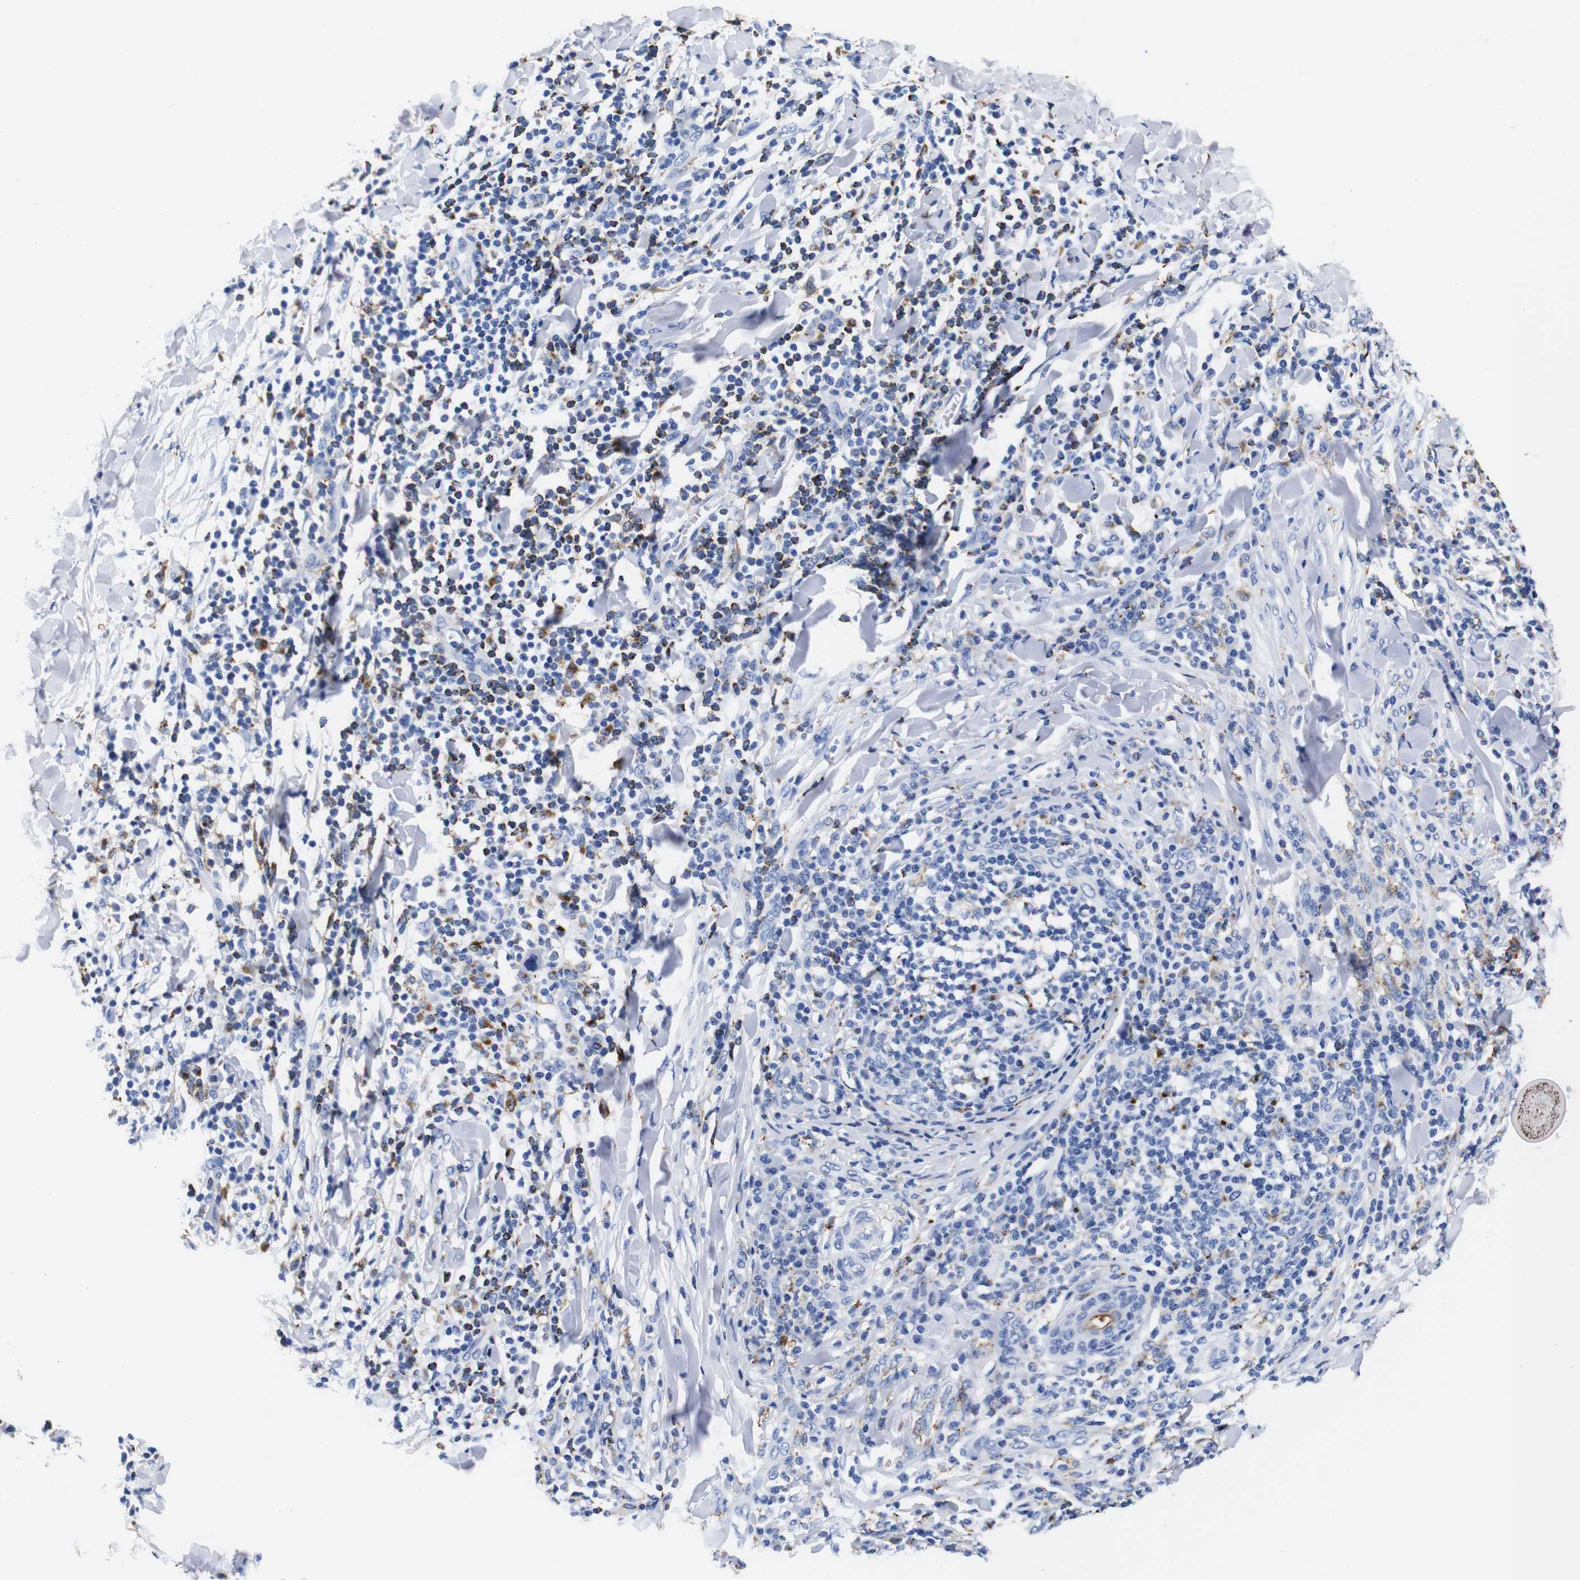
{"staining": {"intensity": "negative", "quantity": "none", "location": "none"}, "tissue": "skin cancer", "cell_type": "Tumor cells", "image_type": "cancer", "snomed": [{"axis": "morphology", "description": "Squamous cell carcinoma, NOS"}, {"axis": "topography", "description": "Skin"}], "caption": "Immunohistochemistry micrograph of neoplastic tissue: squamous cell carcinoma (skin) stained with DAB displays no significant protein expression in tumor cells.", "gene": "HLA-DMB", "patient": {"sex": "male", "age": 24}}